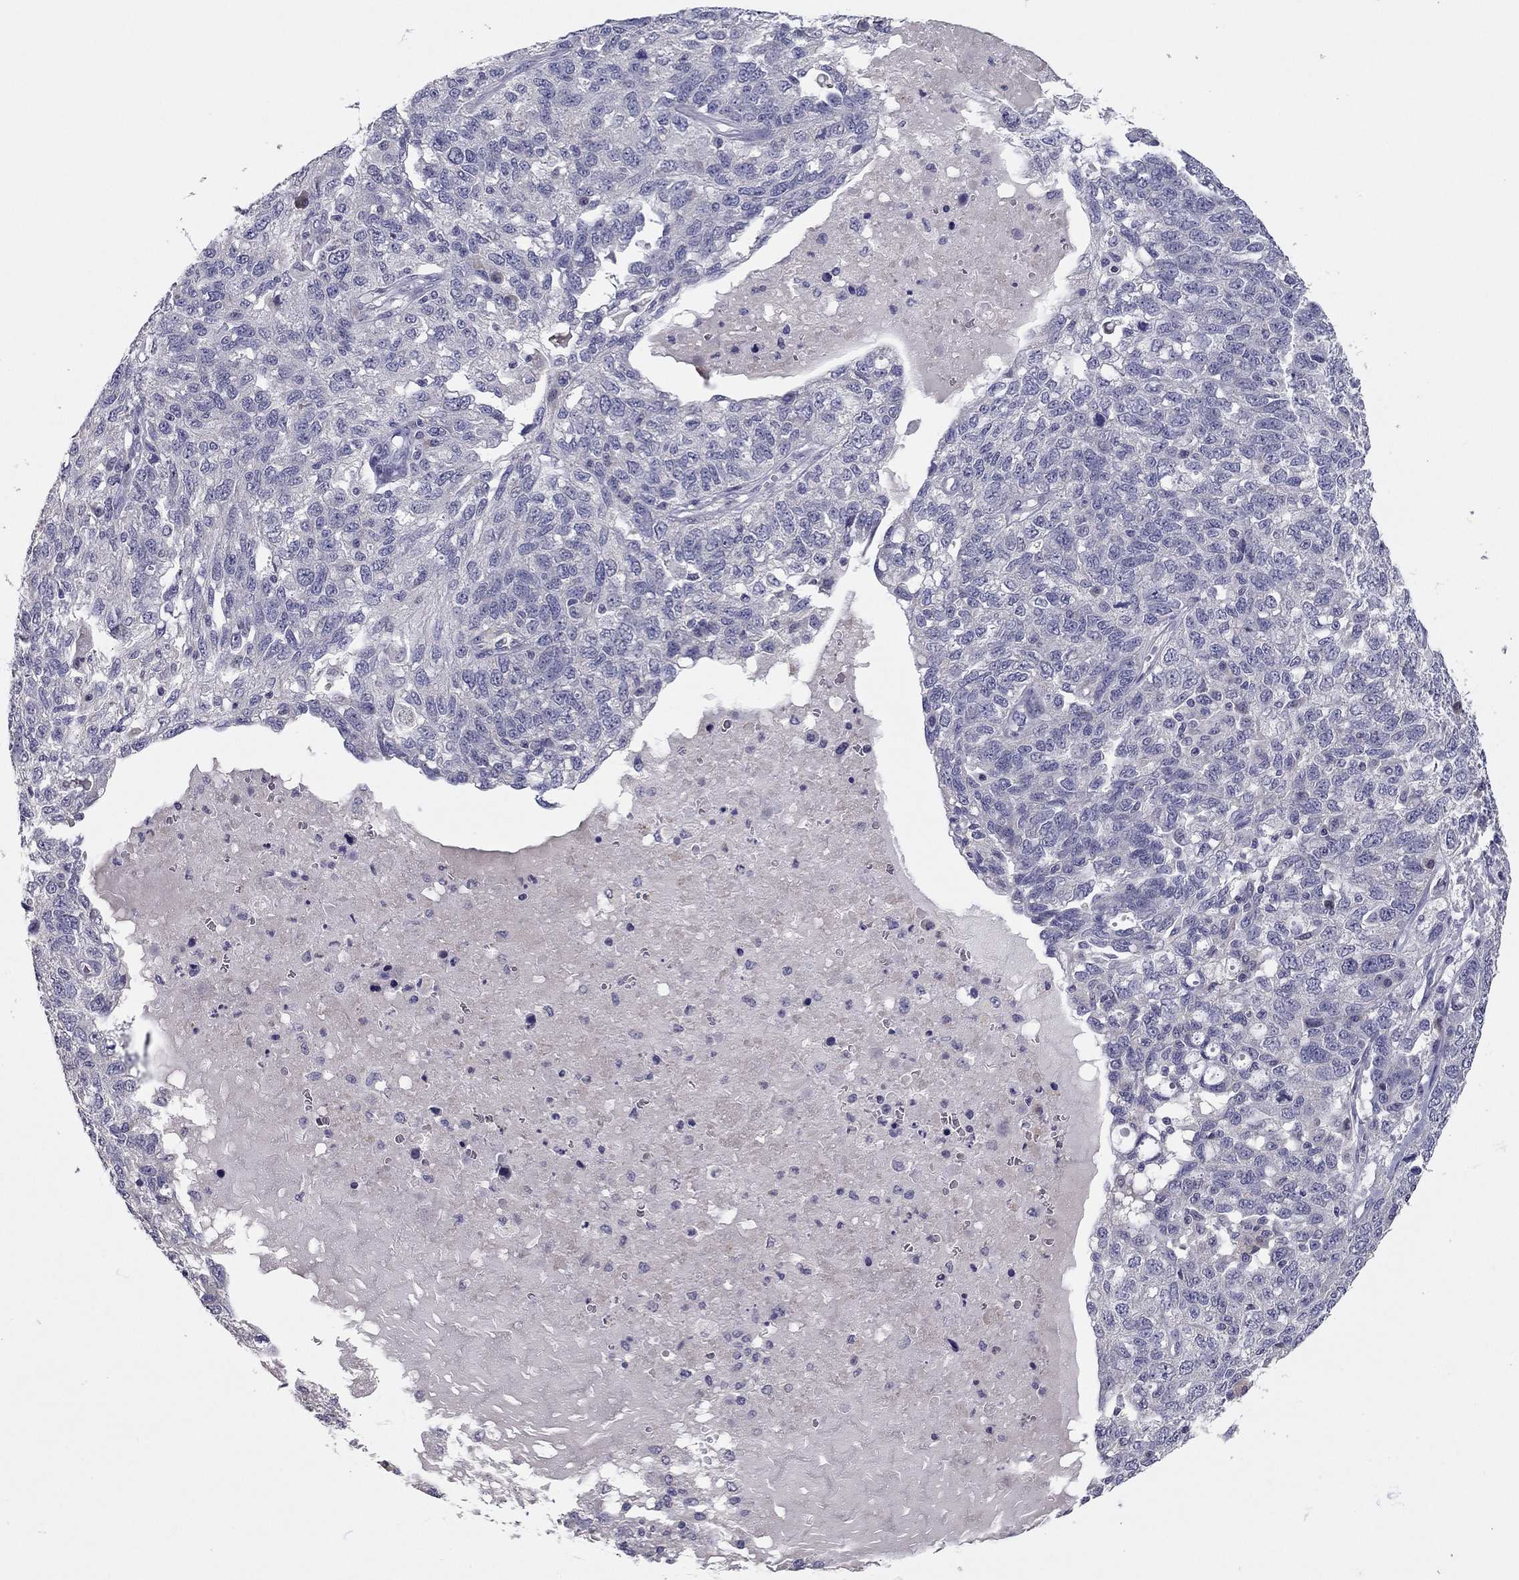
{"staining": {"intensity": "negative", "quantity": "none", "location": "none"}, "tissue": "ovarian cancer", "cell_type": "Tumor cells", "image_type": "cancer", "snomed": [{"axis": "morphology", "description": "Cystadenocarcinoma, serous, NOS"}, {"axis": "topography", "description": "Ovary"}], "caption": "Immunohistochemistry (IHC) of human ovarian serous cystadenocarcinoma exhibits no positivity in tumor cells. Nuclei are stained in blue.", "gene": "SCARB1", "patient": {"sex": "female", "age": 71}}